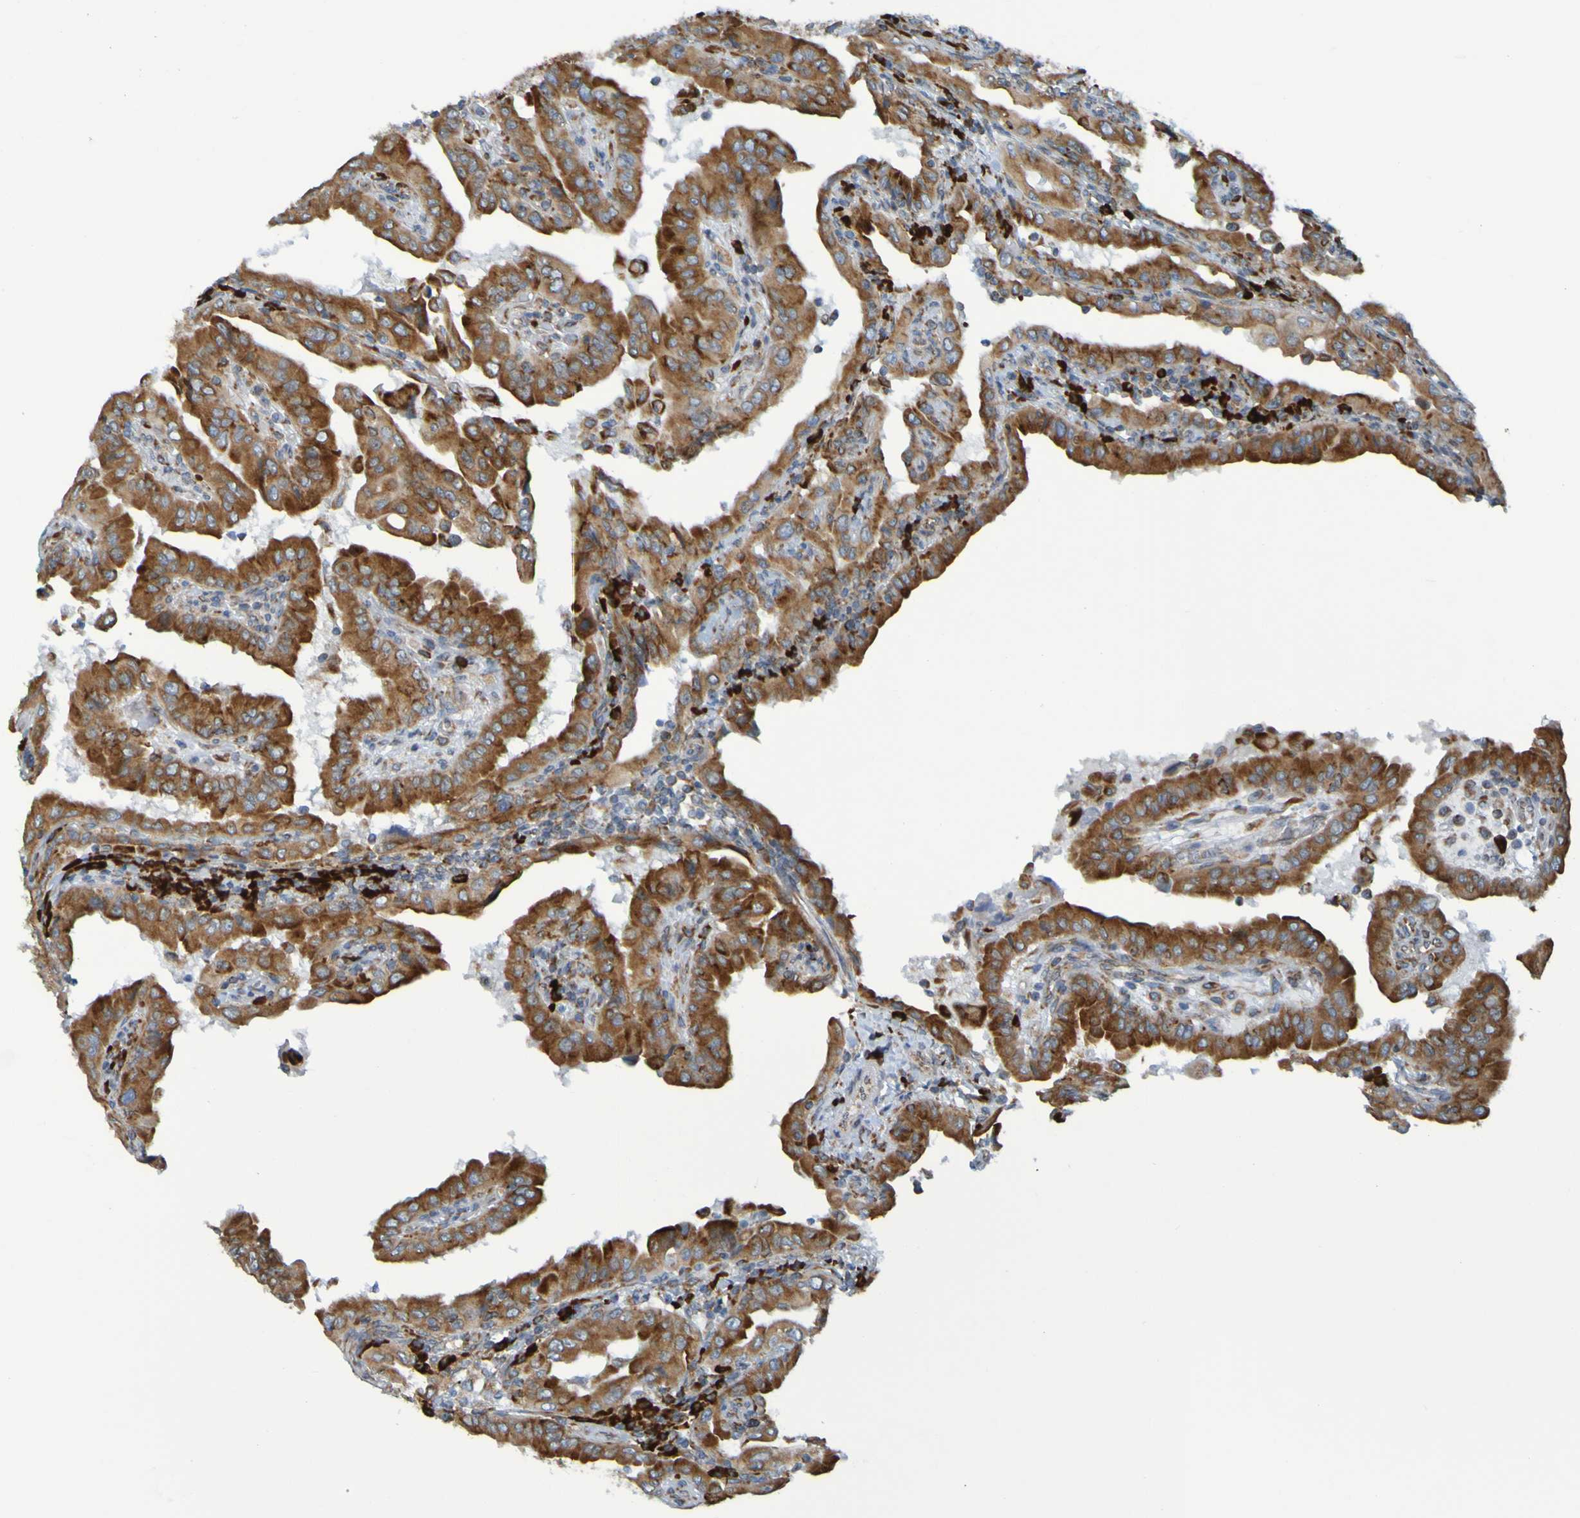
{"staining": {"intensity": "moderate", "quantity": ">75%", "location": "cytoplasmic/membranous"}, "tissue": "thyroid cancer", "cell_type": "Tumor cells", "image_type": "cancer", "snomed": [{"axis": "morphology", "description": "Papillary adenocarcinoma, NOS"}, {"axis": "topography", "description": "Thyroid gland"}], "caption": "Moderate cytoplasmic/membranous positivity is seen in about >75% of tumor cells in thyroid cancer (papillary adenocarcinoma). (IHC, brightfield microscopy, high magnification).", "gene": "SSR1", "patient": {"sex": "male", "age": 33}}